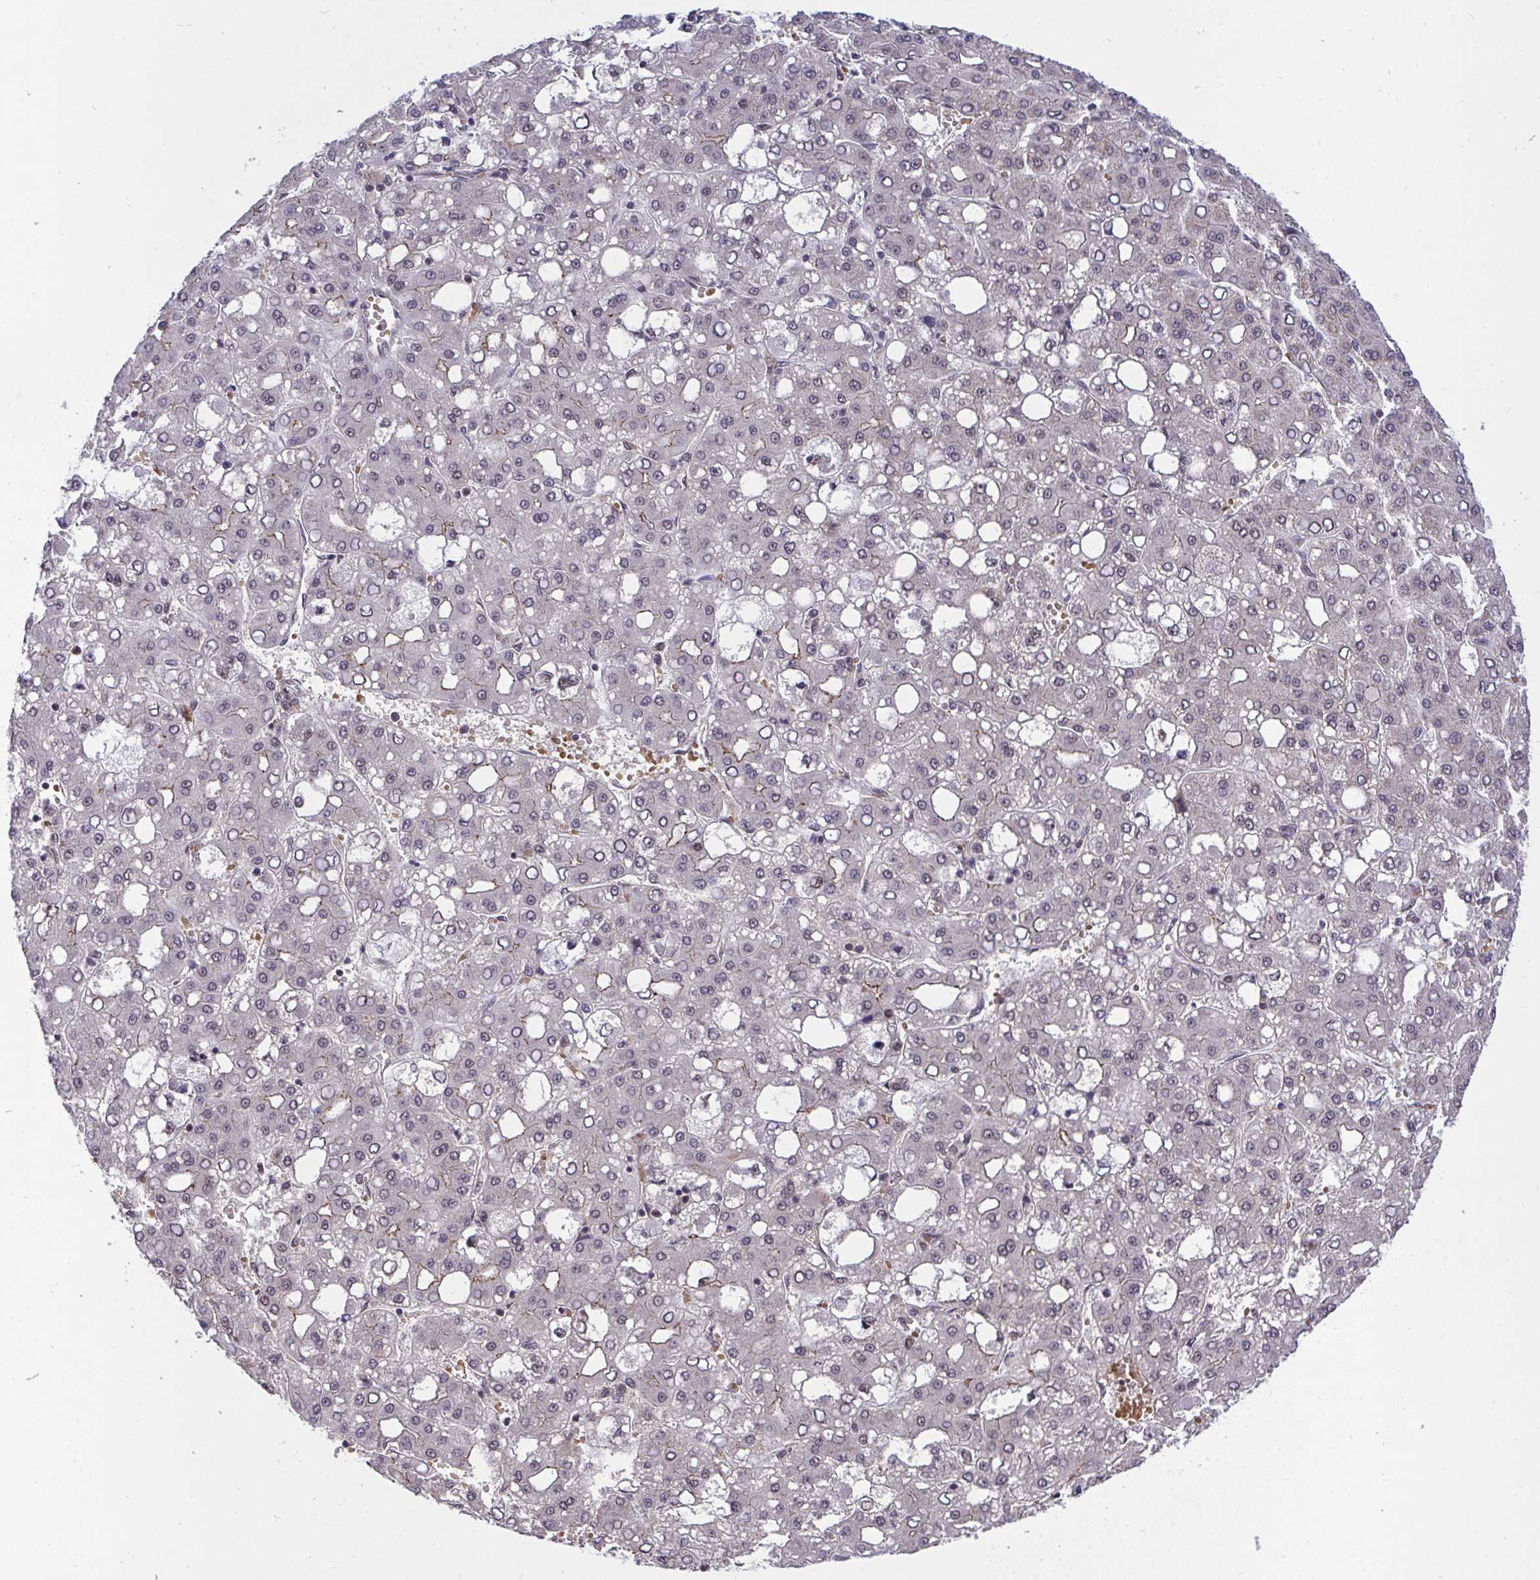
{"staining": {"intensity": "negative", "quantity": "none", "location": "none"}, "tissue": "liver cancer", "cell_type": "Tumor cells", "image_type": "cancer", "snomed": [{"axis": "morphology", "description": "Carcinoma, Hepatocellular, NOS"}, {"axis": "topography", "description": "Liver"}], "caption": "An immunohistochemistry image of liver hepatocellular carcinoma is shown. There is no staining in tumor cells of liver hepatocellular carcinoma. (Stains: DAB (3,3'-diaminobenzidine) IHC with hematoxylin counter stain, Microscopy: brightfield microscopy at high magnification).", "gene": "PPP1CA", "patient": {"sex": "male", "age": 65}}